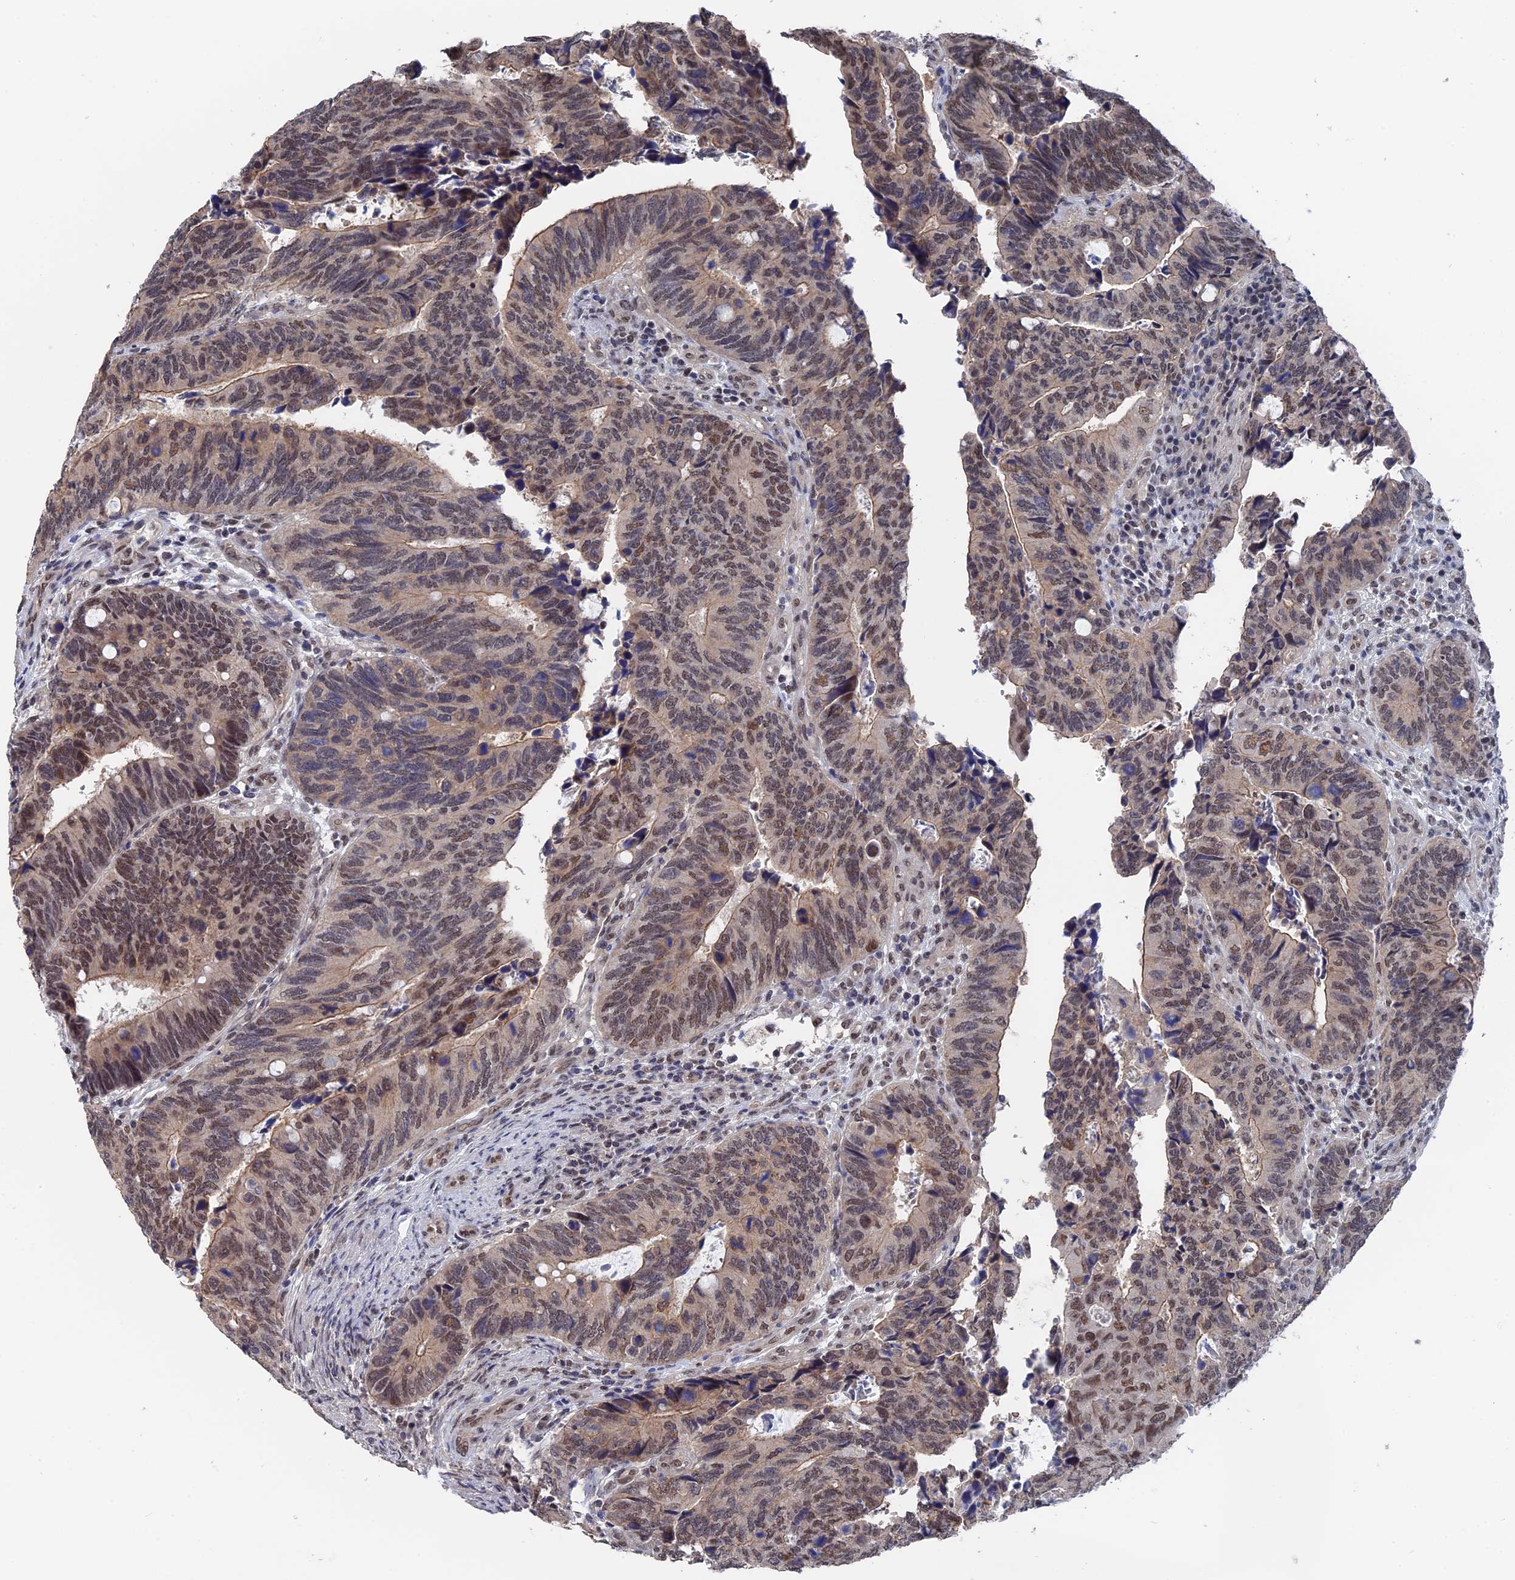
{"staining": {"intensity": "moderate", "quantity": "25%-75%", "location": "cytoplasmic/membranous,nuclear"}, "tissue": "colorectal cancer", "cell_type": "Tumor cells", "image_type": "cancer", "snomed": [{"axis": "morphology", "description": "Adenocarcinoma, NOS"}, {"axis": "topography", "description": "Colon"}], "caption": "Protein expression analysis of human adenocarcinoma (colorectal) reveals moderate cytoplasmic/membranous and nuclear expression in approximately 25%-75% of tumor cells.", "gene": "TSSC4", "patient": {"sex": "male", "age": 87}}